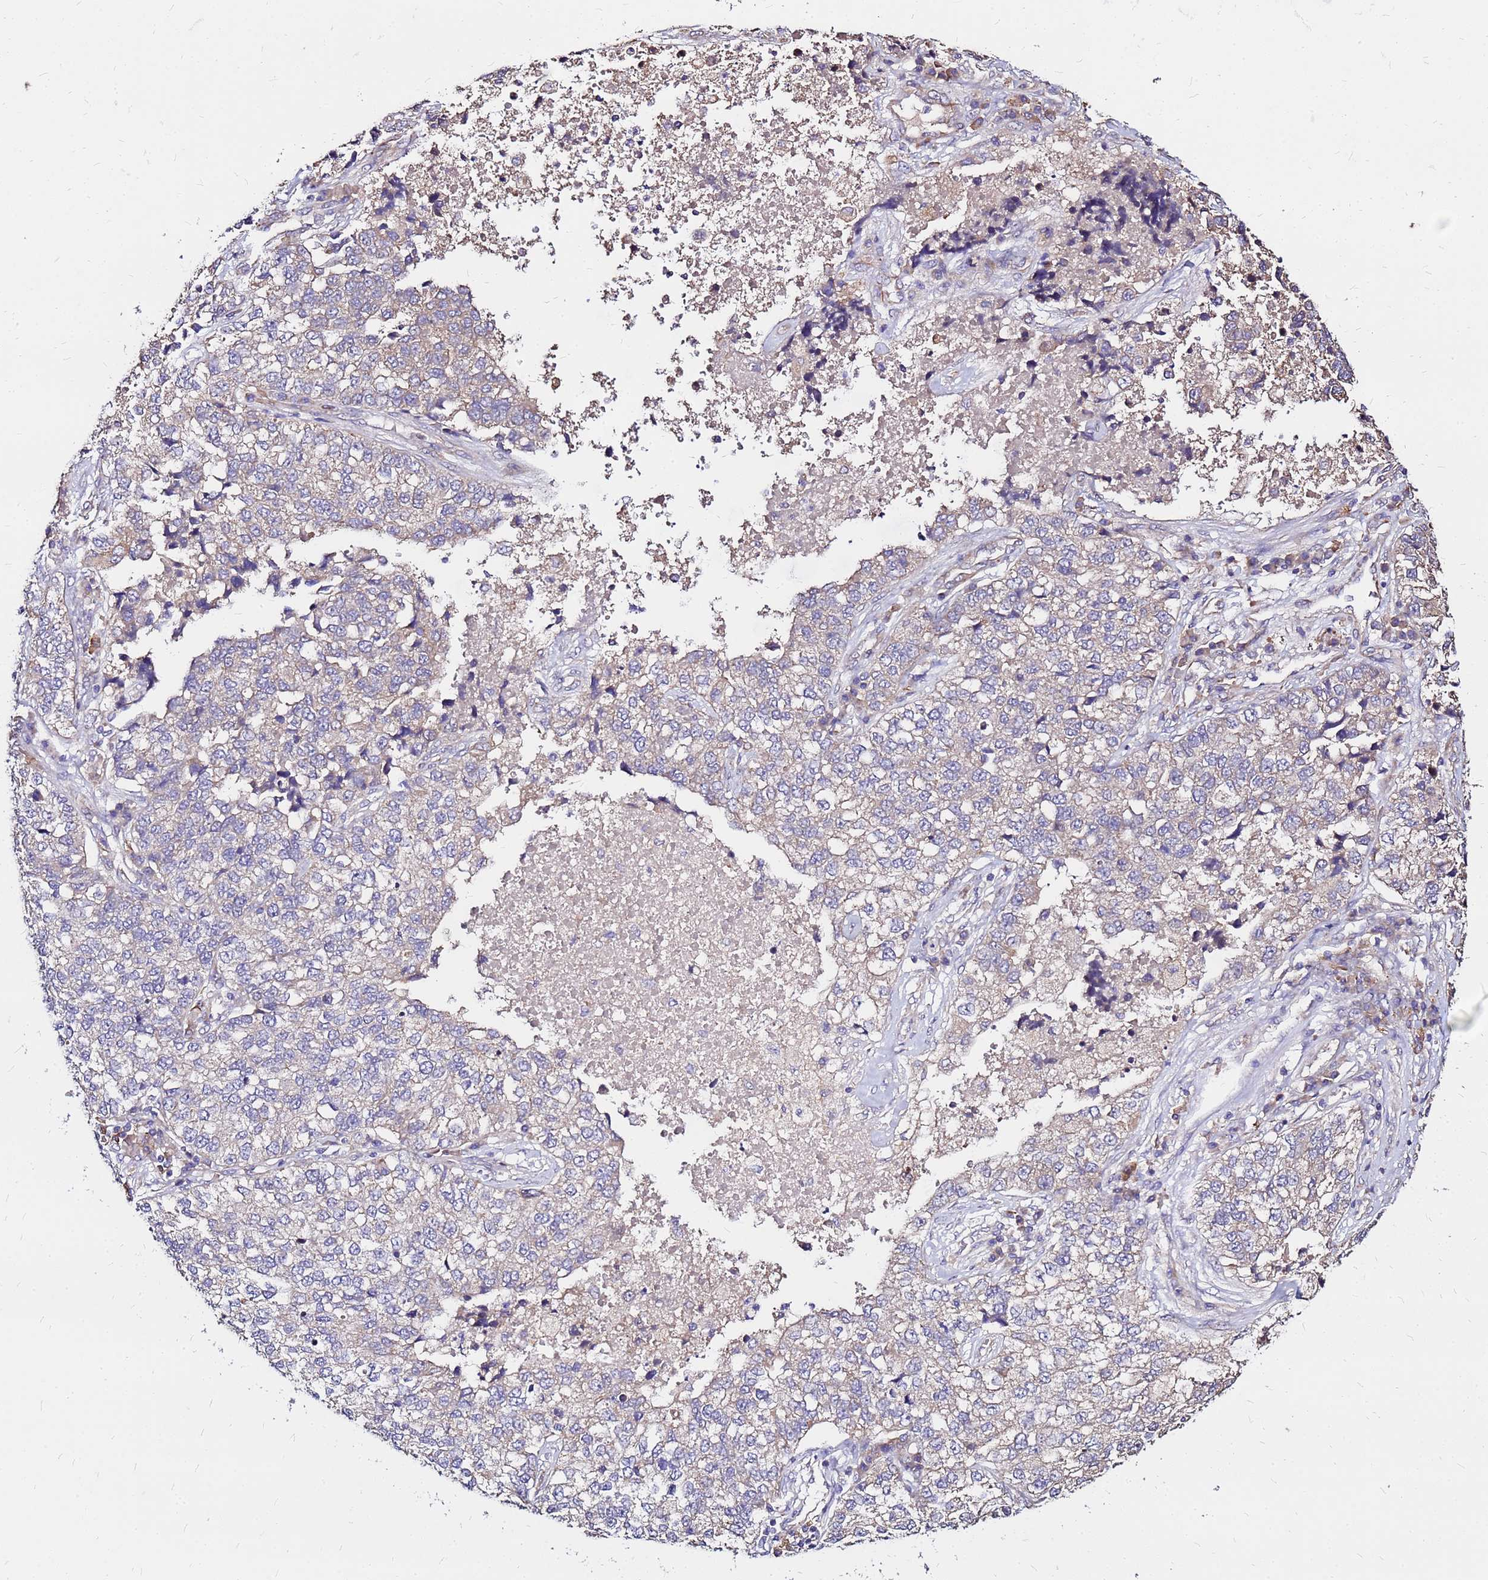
{"staining": {"intensity": "weak", "quantity": "<25%", "location": "cytoplasmic/membranous"}, "tissue": "lung cancer", "cell_type": "Tumor cells", "image_type": "cancer", "snomed": [{"axis": "morphology", "description": "Adenocarcinoma, NOS"}, {"axis": "topography", "description": "Lung"}], "caption": "This is a photomicrograph of immunohistochemistry (IHC) staining of lung cancer, which shows no expression in tumor cells.", "gene": "ARHGEF5", "patient": {"sex": "male", "age": 49}}